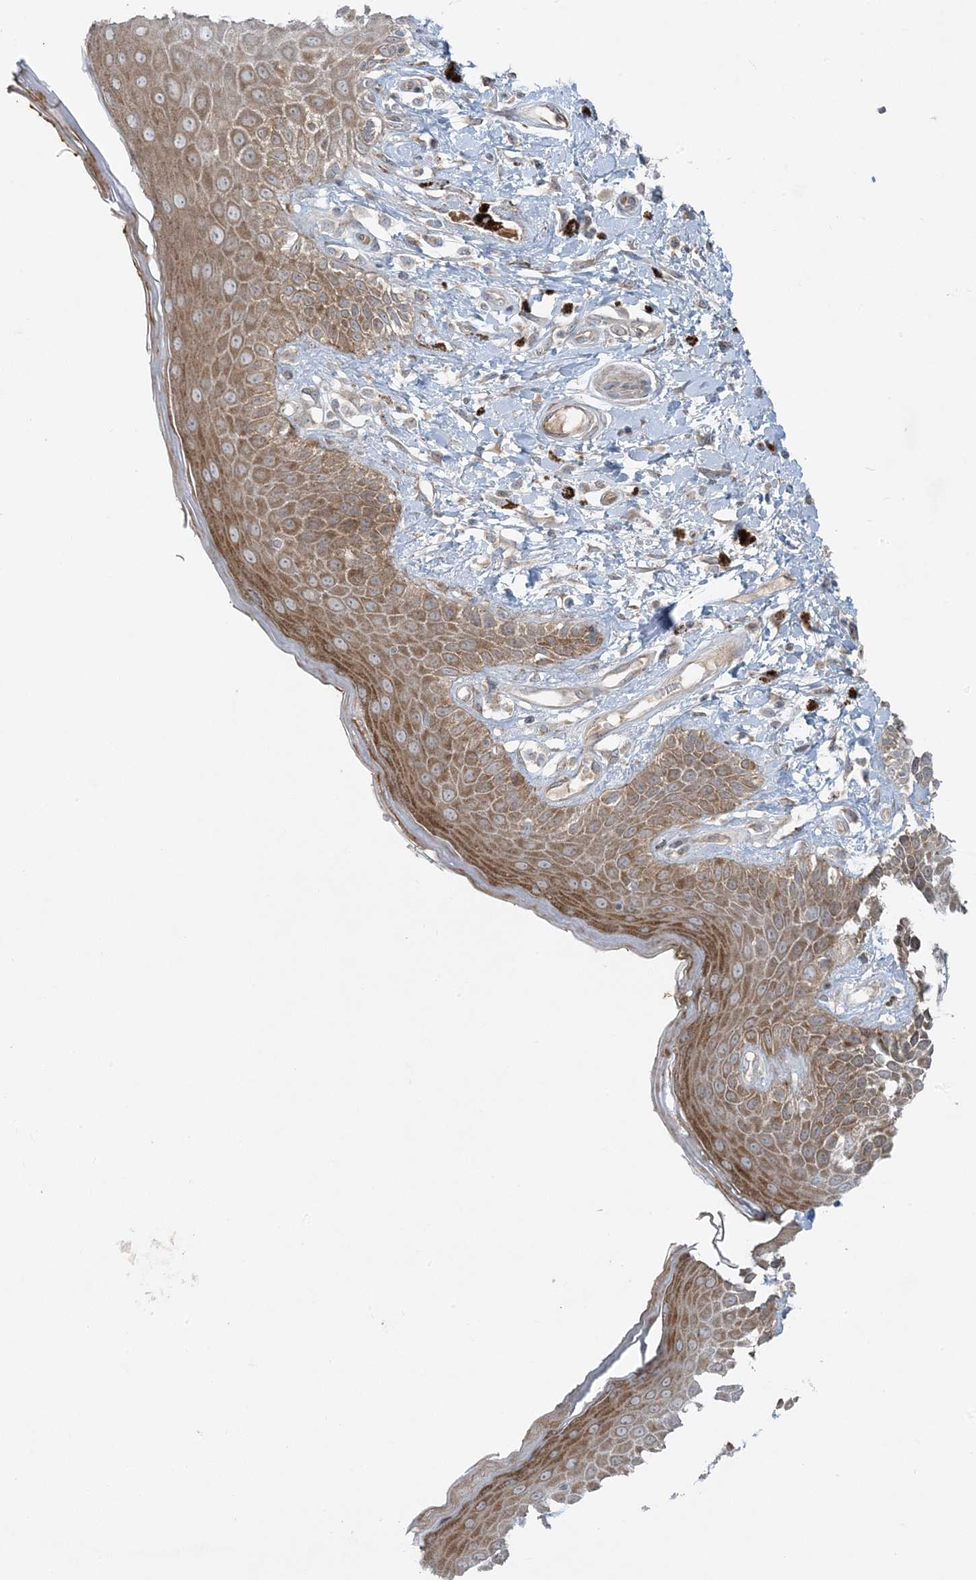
{"staining": {"intensity": "moderate", "quantity": ">75%", "location": "cytoplasmic/membranous"}, "tissue": "skin", "cell_type": "Epidermal cells", "image_type": "normal", "snomed": [{"axis": "morphology", "description": "Normal tissue, NOS"}, {"axis": "topography", "description": "Anal"}], "caption": "Immunohistochemistry (IHC) staining of normal skin, which demonstrates medium levels of moderate cytoplasmic/membranous staining in about >75% of epidermal cells indicating moderate cytoplasmic/membranous protein positivity. The staining was performed using DAB (3,3'-diaminobenzidine) (brown) for protein detection and nuclei were counterstained in hematoxylin (blue).", "gene": "ZNF263", "patient": {"sex": "female", "age": 78}}